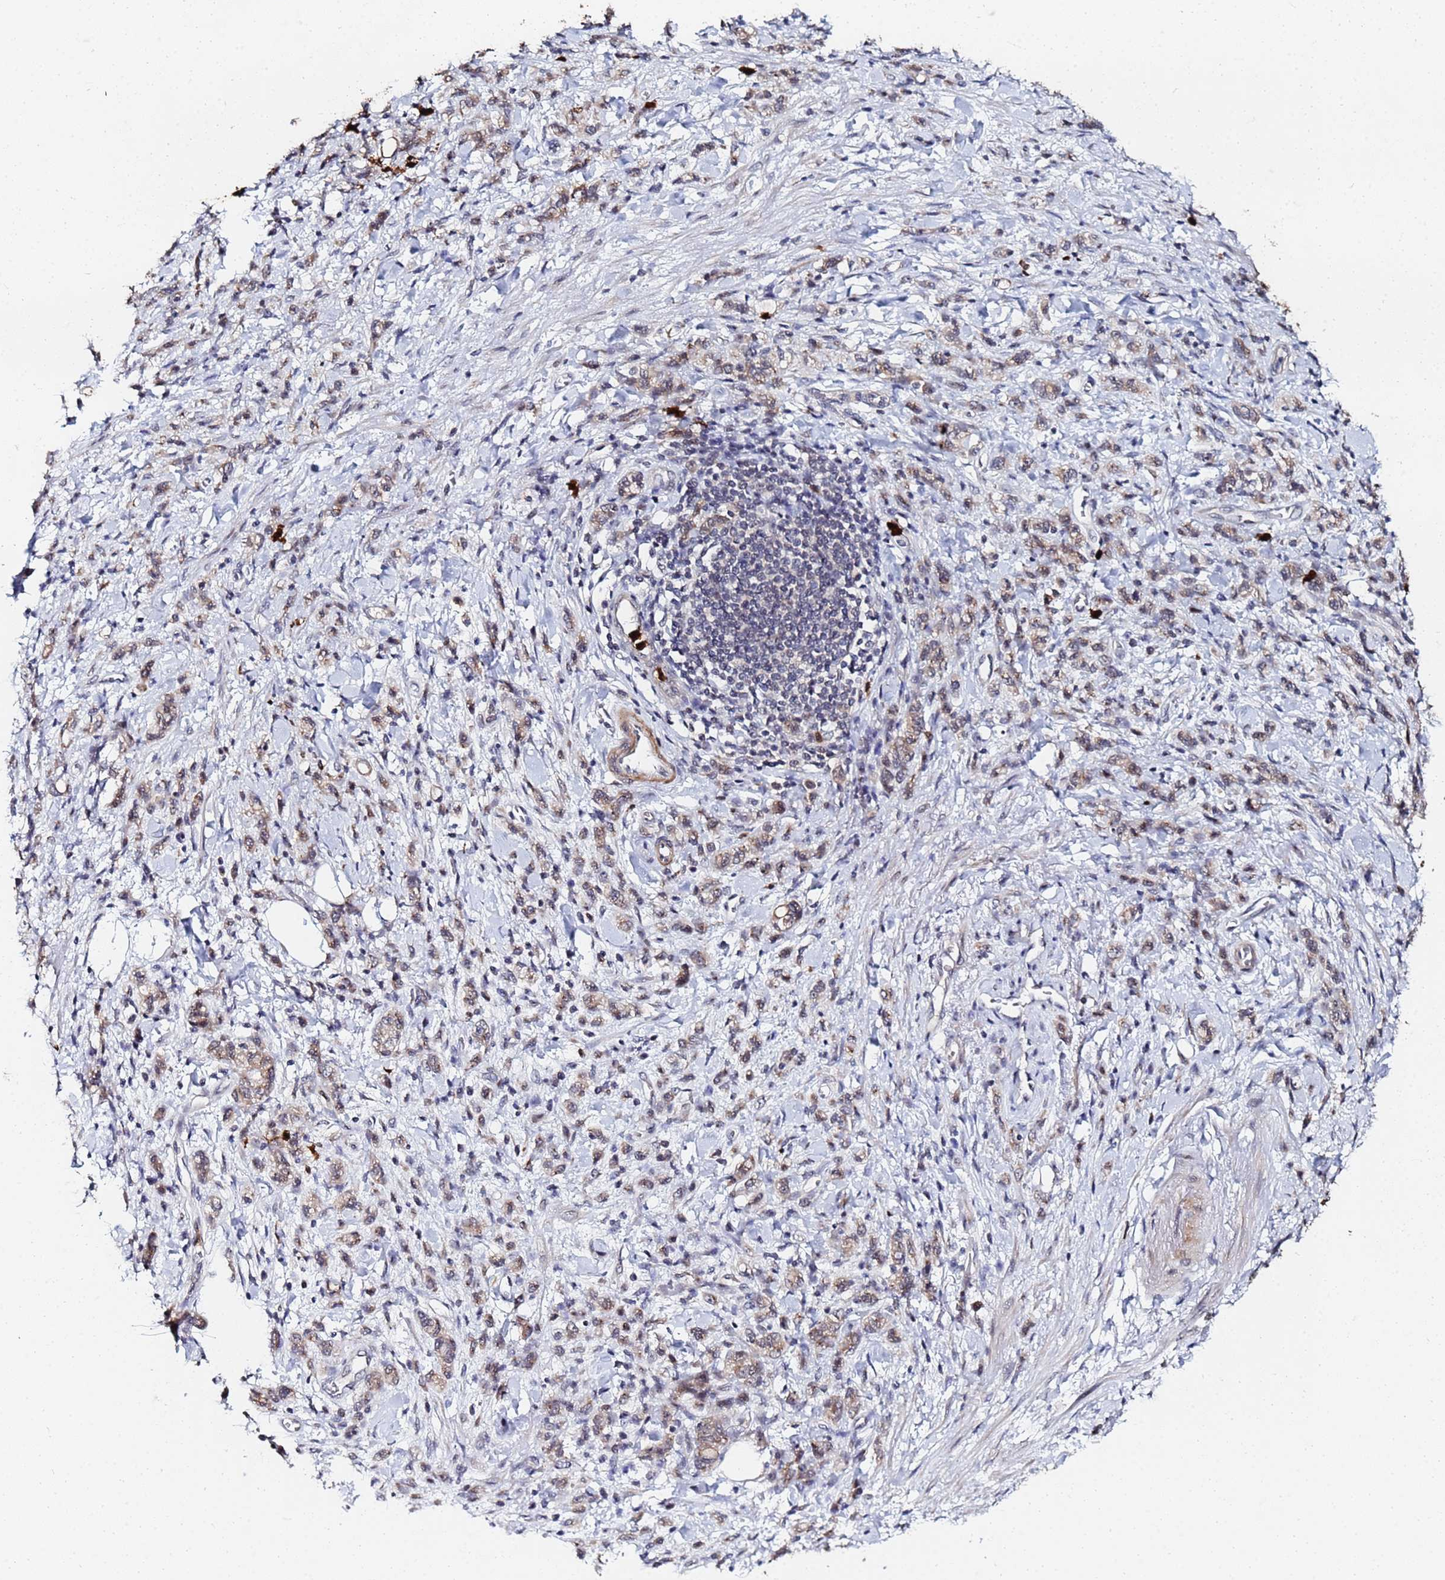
{"staining": {"intensity": "moderate", "quantity": ">75%", "location": "cytoplasmic/membranous"}, "tissue": "stomach cancer", "cell_type": "Tumor cells", "image_type": "cancer", "snomed": [{"axis": "morphology", "description": "Adenocarcinoma, NOS"}, {"axis": "topography", "description": "Stomach"}], "caption": "Immunohistochemistry (IHC) micrograph of neoplastic tissue: adenocarcinoma (stomach) stained using immunohistochemistry (IHC) demonstrates medium levels of moderate protein expression localized specifically in the cytoplasmic/membranous of tumor cells, appearing as a cytoplasmic/membranous brown color.", "gene": "MTCL1", "patient": {"sex": "male", "age": 77}}